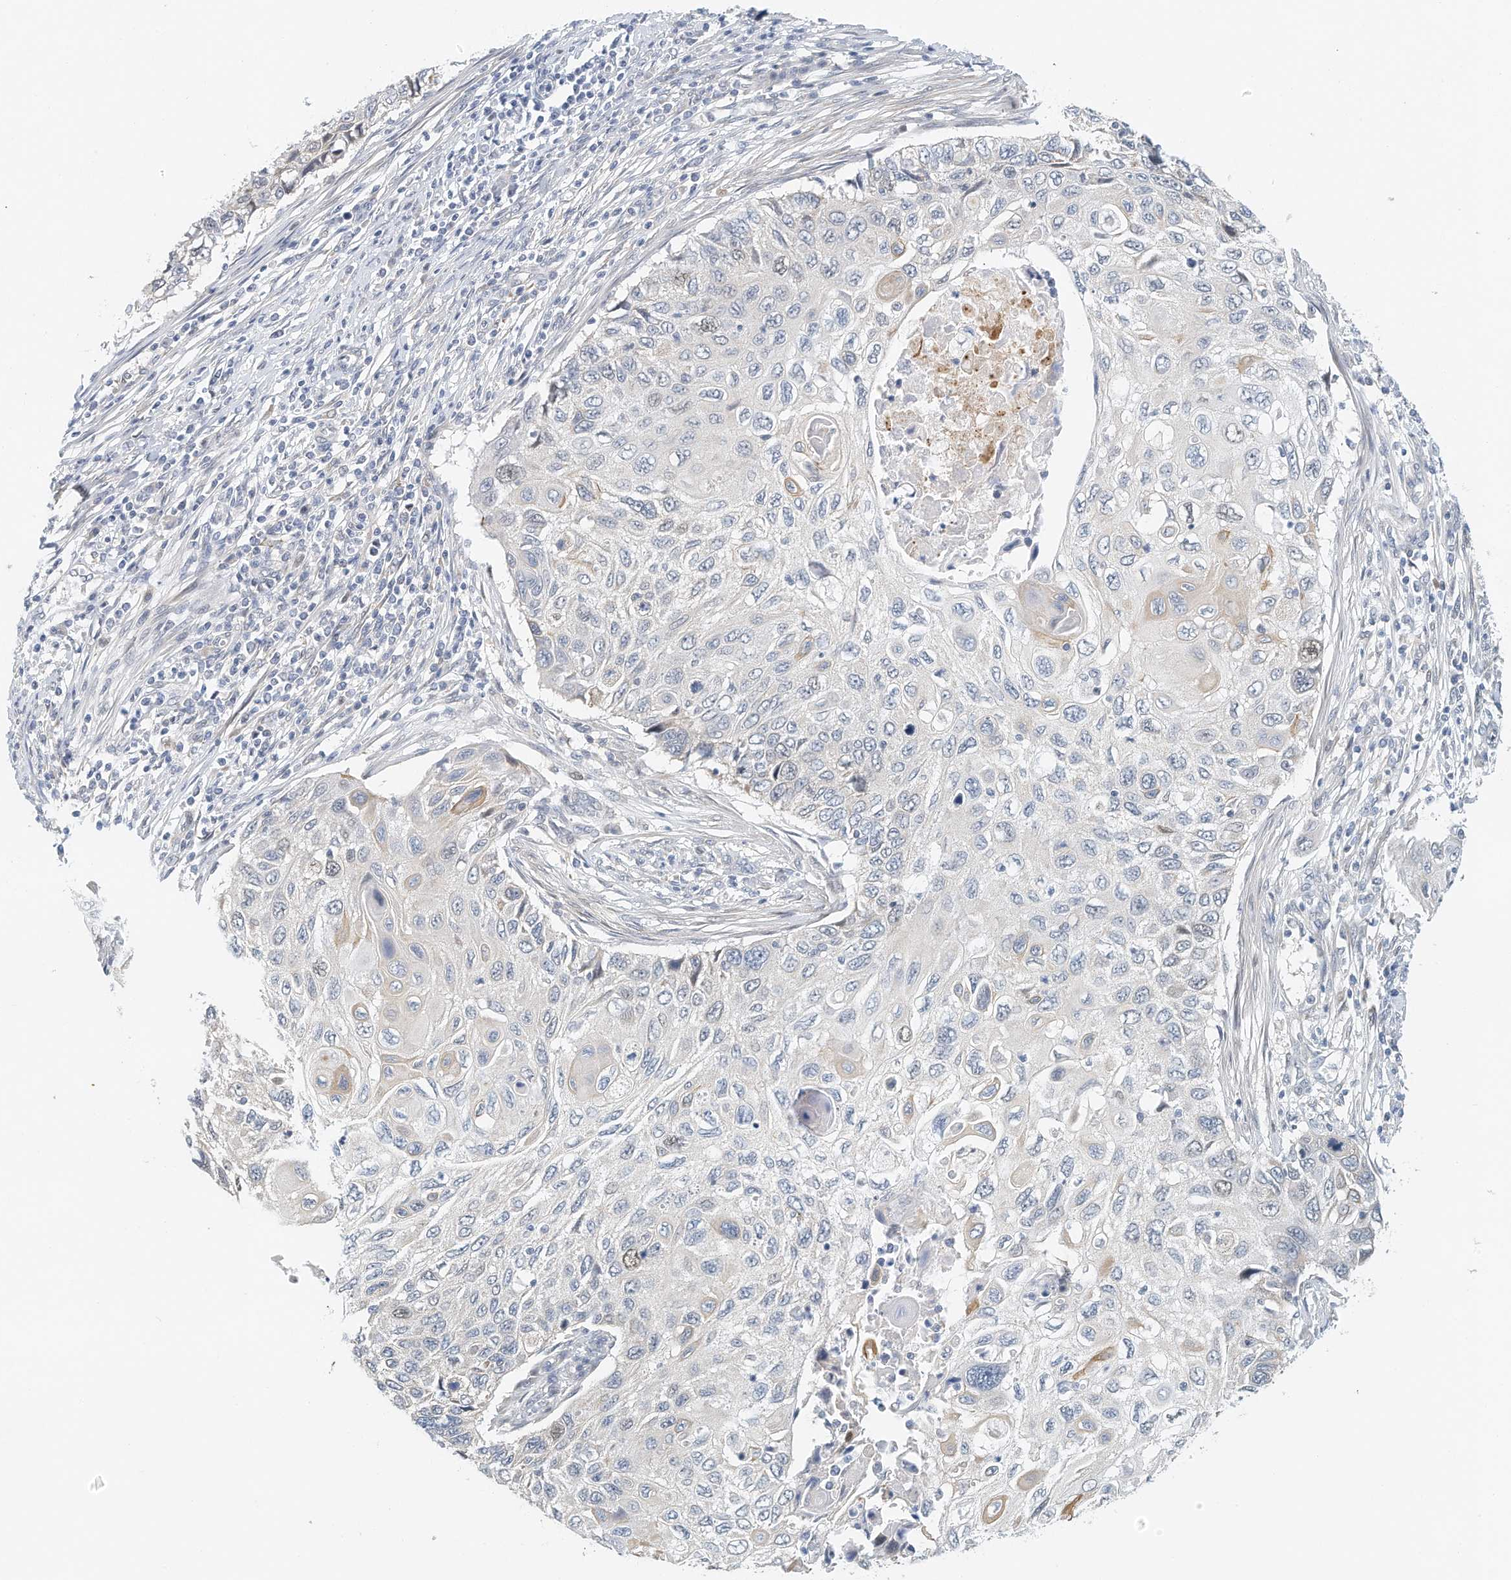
{"staining": {"intensity": "negative", "quantity": "none", "location": "none"}, "tissue": "cervical cancer", "cell_type": "Tumor cells", "image_type": "cancer", "snomed": [{"axis": "morphology", "description": "Squamous cell carcinoma, NOS"}, {"axis": "topography", "description": "Cervix"}], "caption": "Tumor cells show no significant protein expression in cervical cancer. (DAB (3,3'-diaminobenzidine) IHC visualized using brightfield microscopy, high magnification).", "gene": "ARHGAP28", "patient": {"sex": "female", "age": 70}}